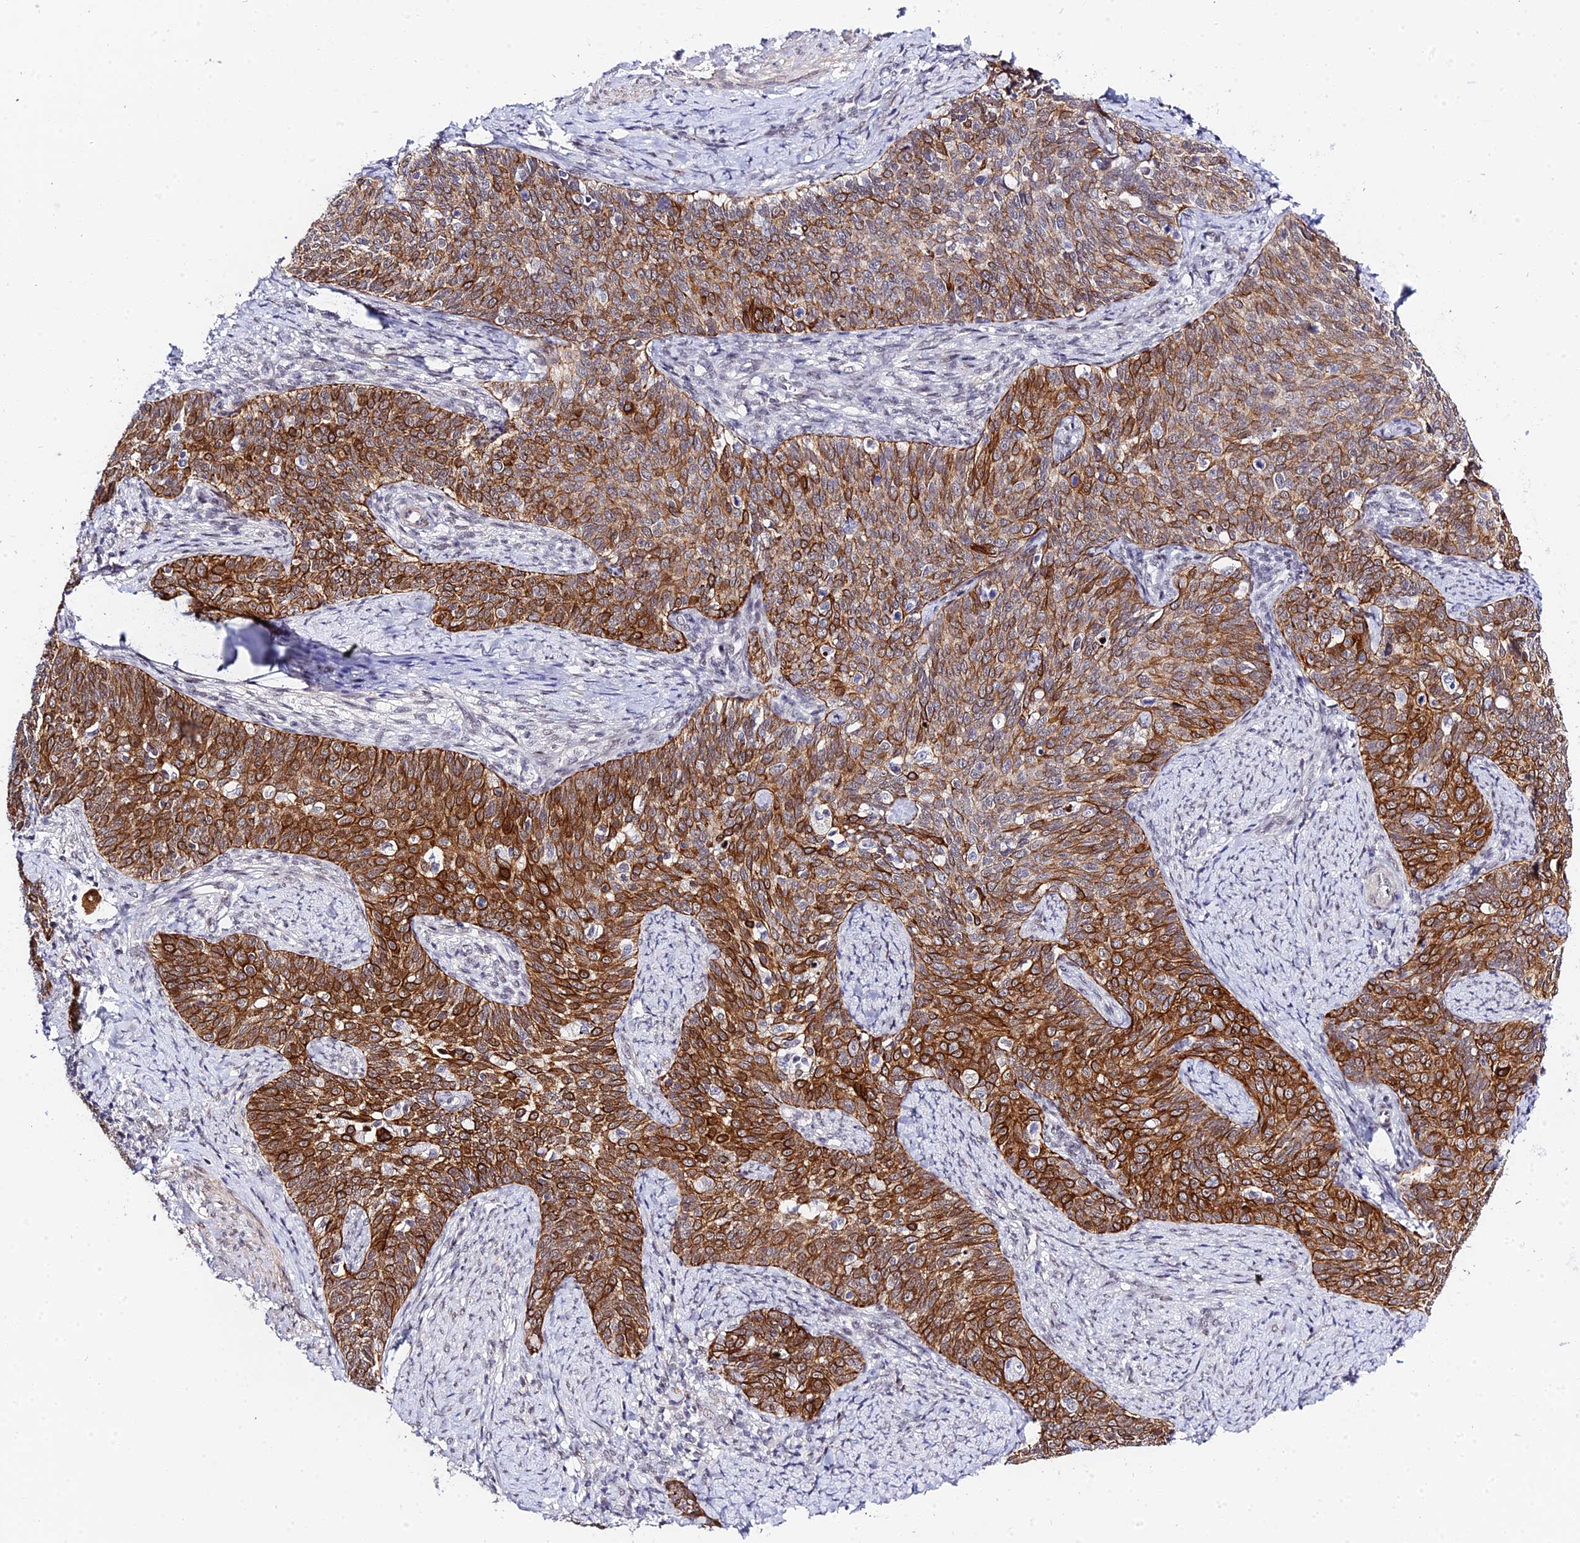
{"staining": {"intensity": "strong", "quantity": ">75%", "location": "cytoplasmic/membranous"}, "tissue": "cervical cancer", "cell_type": "Tumor cells", "image_type": "cancer", "snomed": [{"axis": "morphology", "description": "Squamous cell carcinoma, NOS"}, {"axis": "topography", "description": "Cervix"}], "caption": "Approximately >75% of tumor cells in squamous cell carcinoma (cervical) show strong cytoplasmic/membranous protein positivity as visualized by brown immunohistochemical staining.", "gene": "ZNF628", "patient": {"sex": "female", "age": 39}}